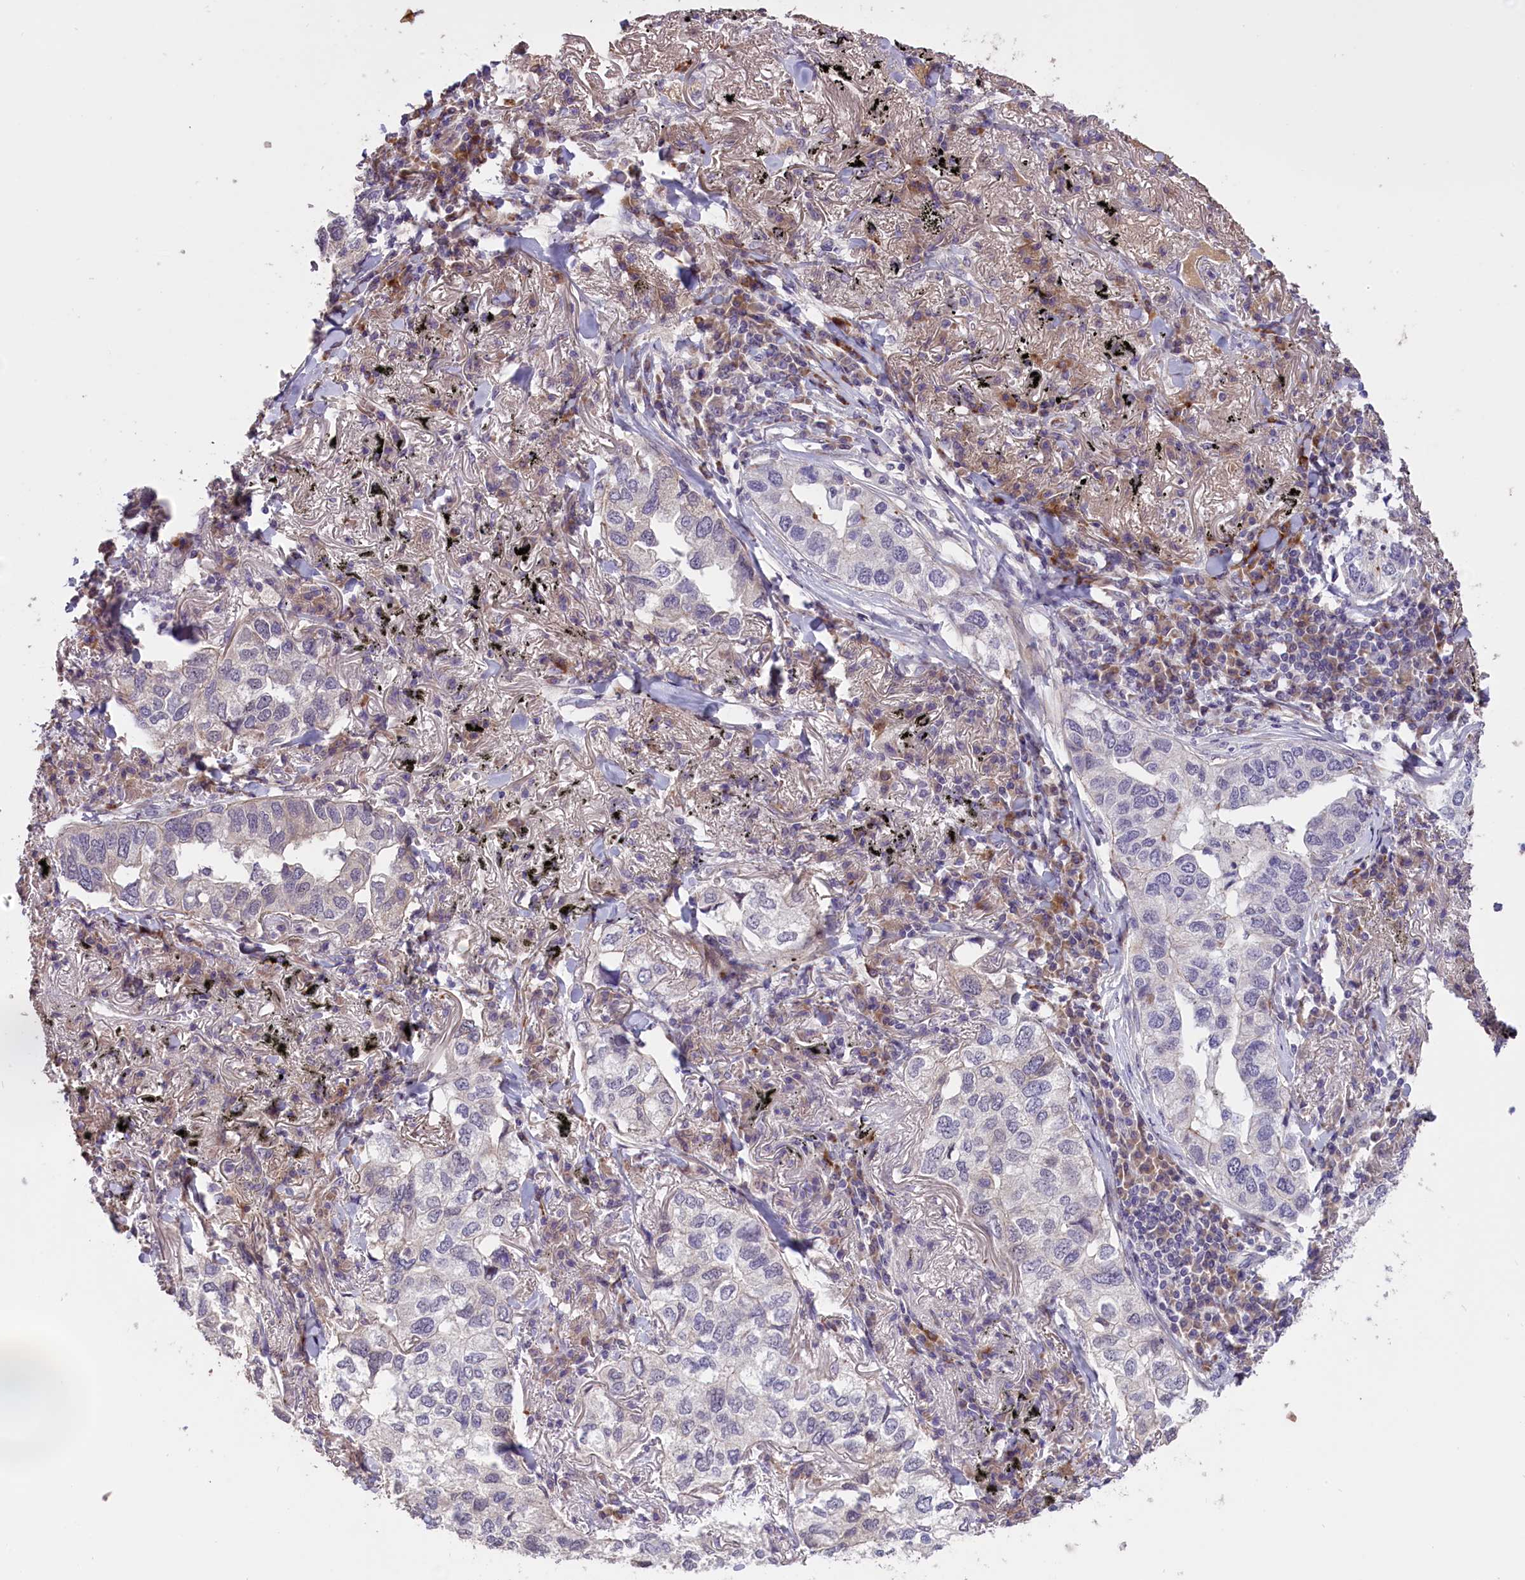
{"staining": {"intensity": "negative", "quantity": "none", "location": "none"}, "tissue": "lung cancer", "cell_type": "Tumor cells", "image_type": "cancer", "snomed": [{"axis": "morphology", "description": "Adenocarcinoma, NOS"}, {"axis": "topography", "description": "Lung"}], "caption": "This is an immunohistochemistry (IHC) micrograph of lung adenocarcinoma. There is no expression in tumor cells.", "gene": "ENHO", "patient": {"sex": "male", "age": 65}}